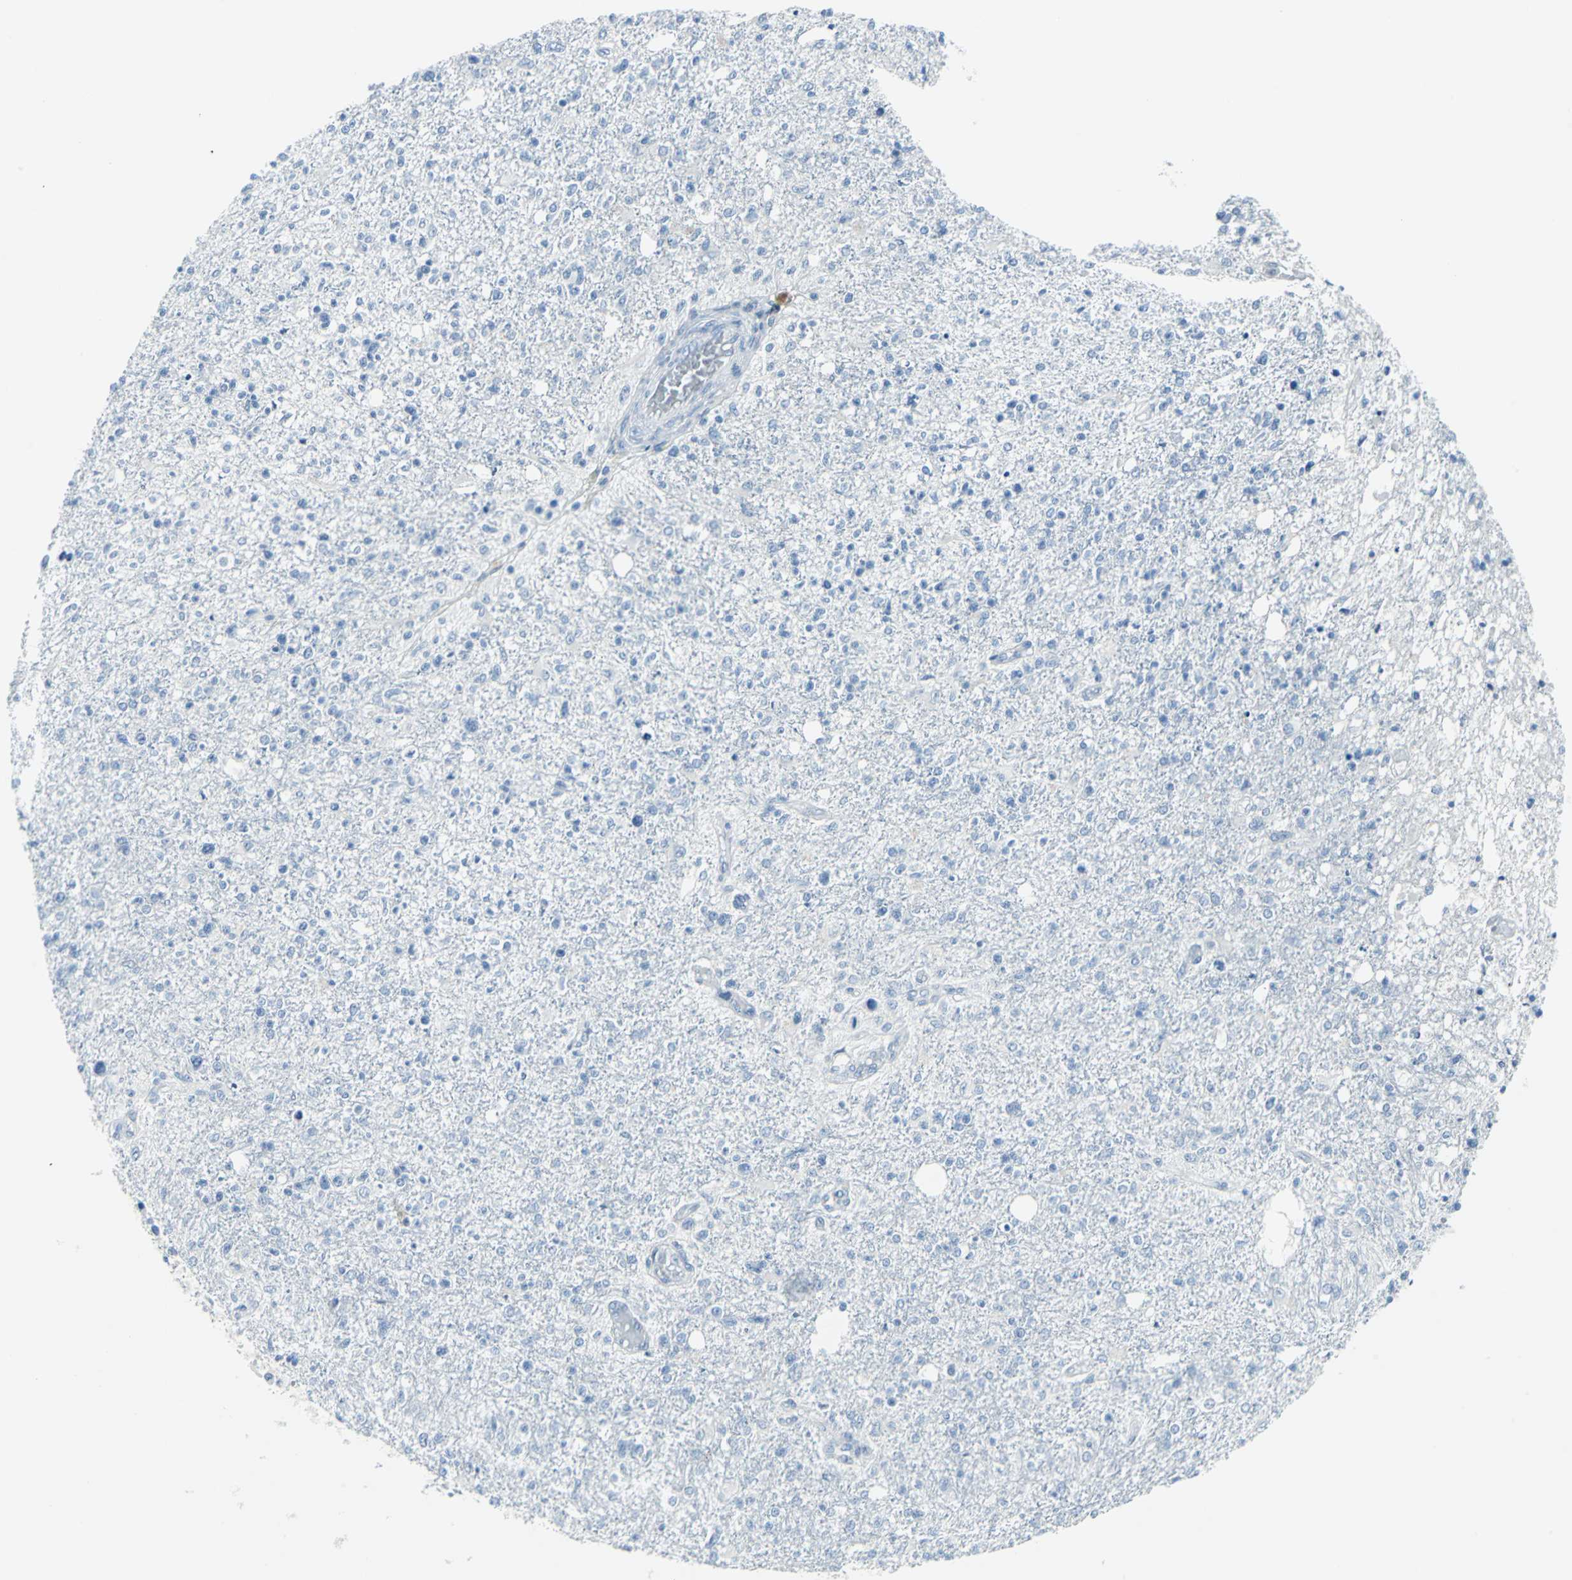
{"staining": {"intensity": "negative", "quantity": "none", "location": "none"}, "tissue": "glioma", "cell_type": "Tumor cells", "image_type": "cancer", "snomed": [{"axis": "morphology", "description": "Glioma, malignant, High grade"}, {"axis": "topography", "description": "Cerebral cortex"}], "caption": "Immunohistochemical staining of glioma demonstrates no significant staining in tumor cells.", "gene": "CYB5A", "patient": {"sex": "male", "age": 76}}